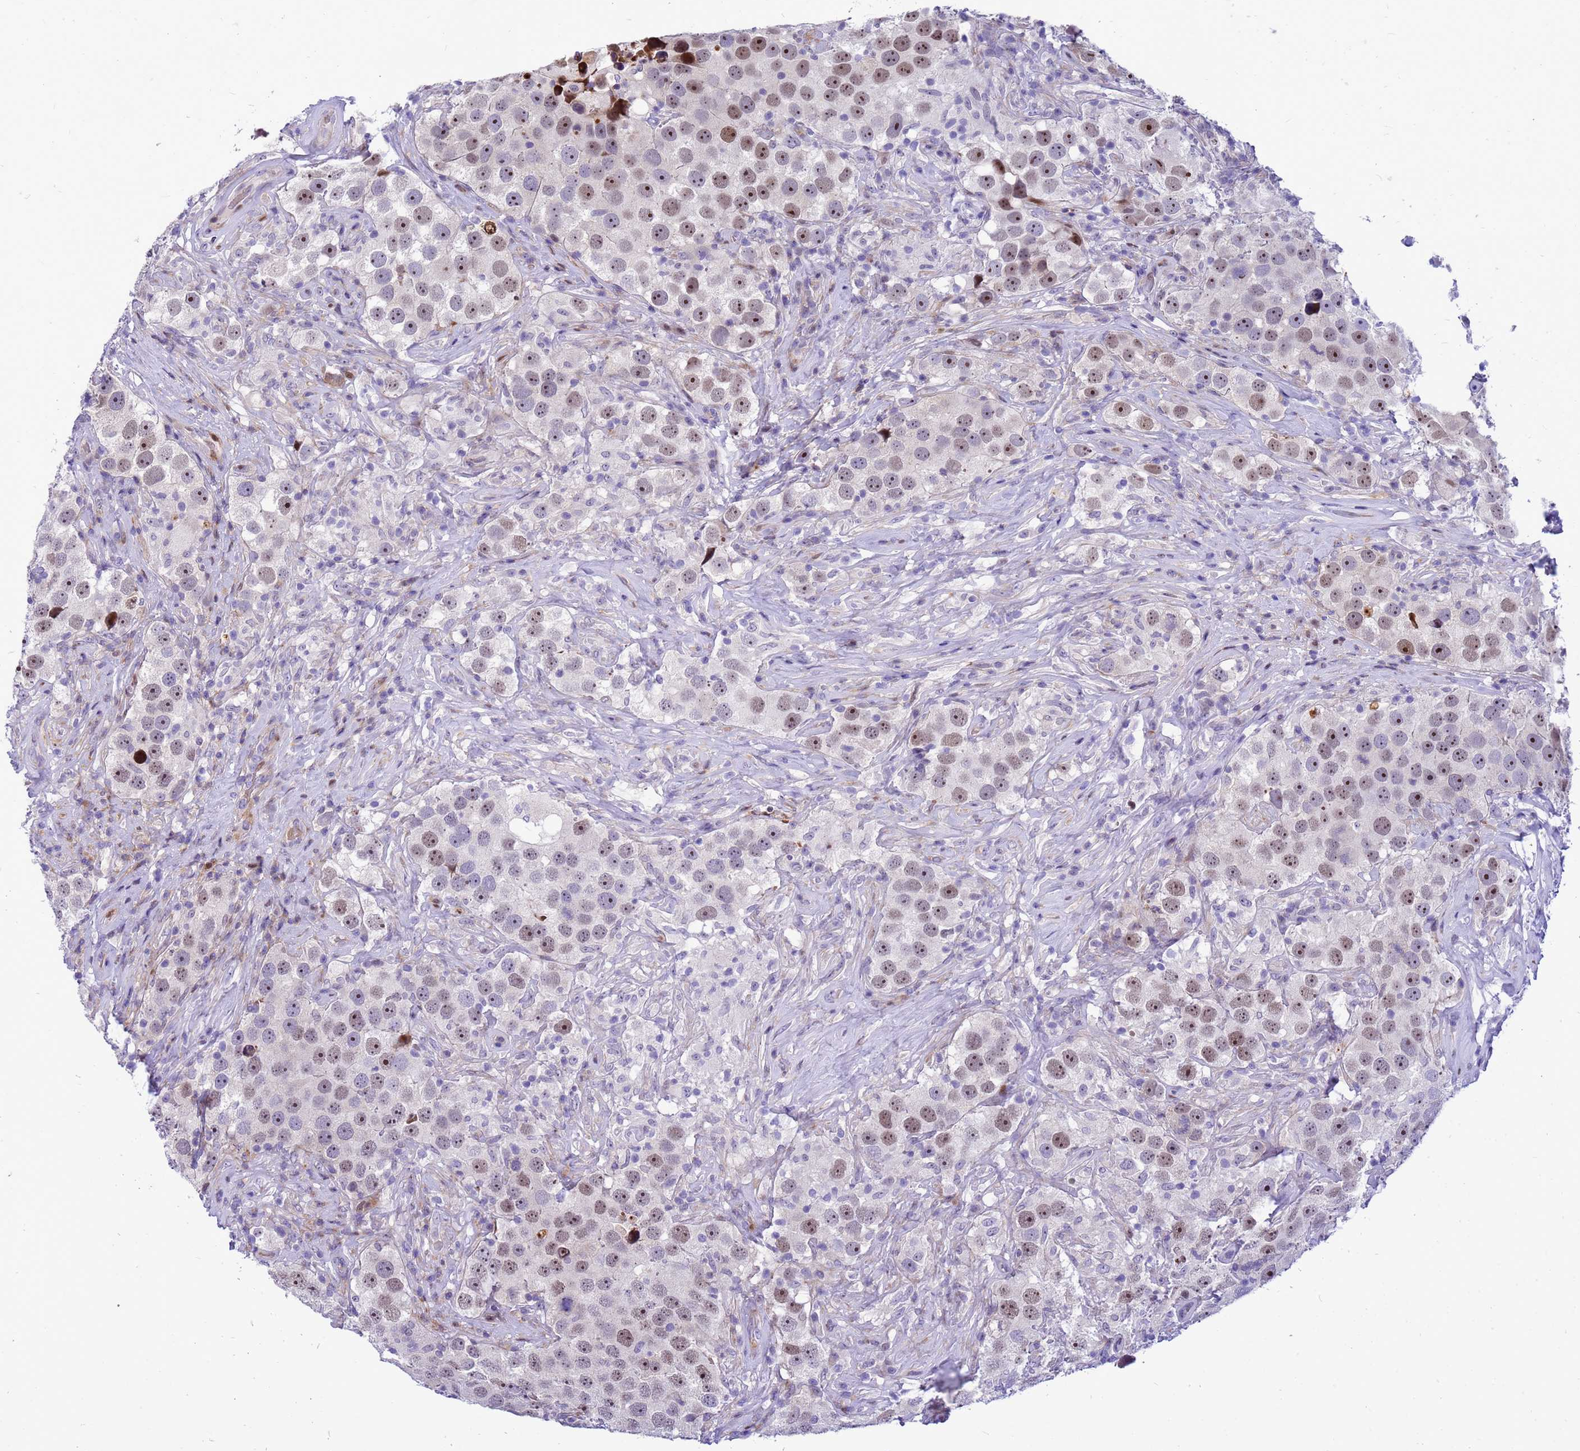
{"staining": {"intensity": "moderate", "quantity": ">75%", "location": "nuclear"}, "tissue": "testis cancer", "cell_type": "Tumor cells", "image_type": "cancer", "snomed": [{"axis": "morphology", "description": "Seminoma, NOS"}, {"axis": "topography", "description": "Testis"}], "caption": "There is medium levels of moderate nuclear staining in tumor cells of seminoma (testis), as demonstrated by immunohistochemical staining (brown color).", "gene": "ADAMTS7", "patient": {"sex": "male", "age": 49}}